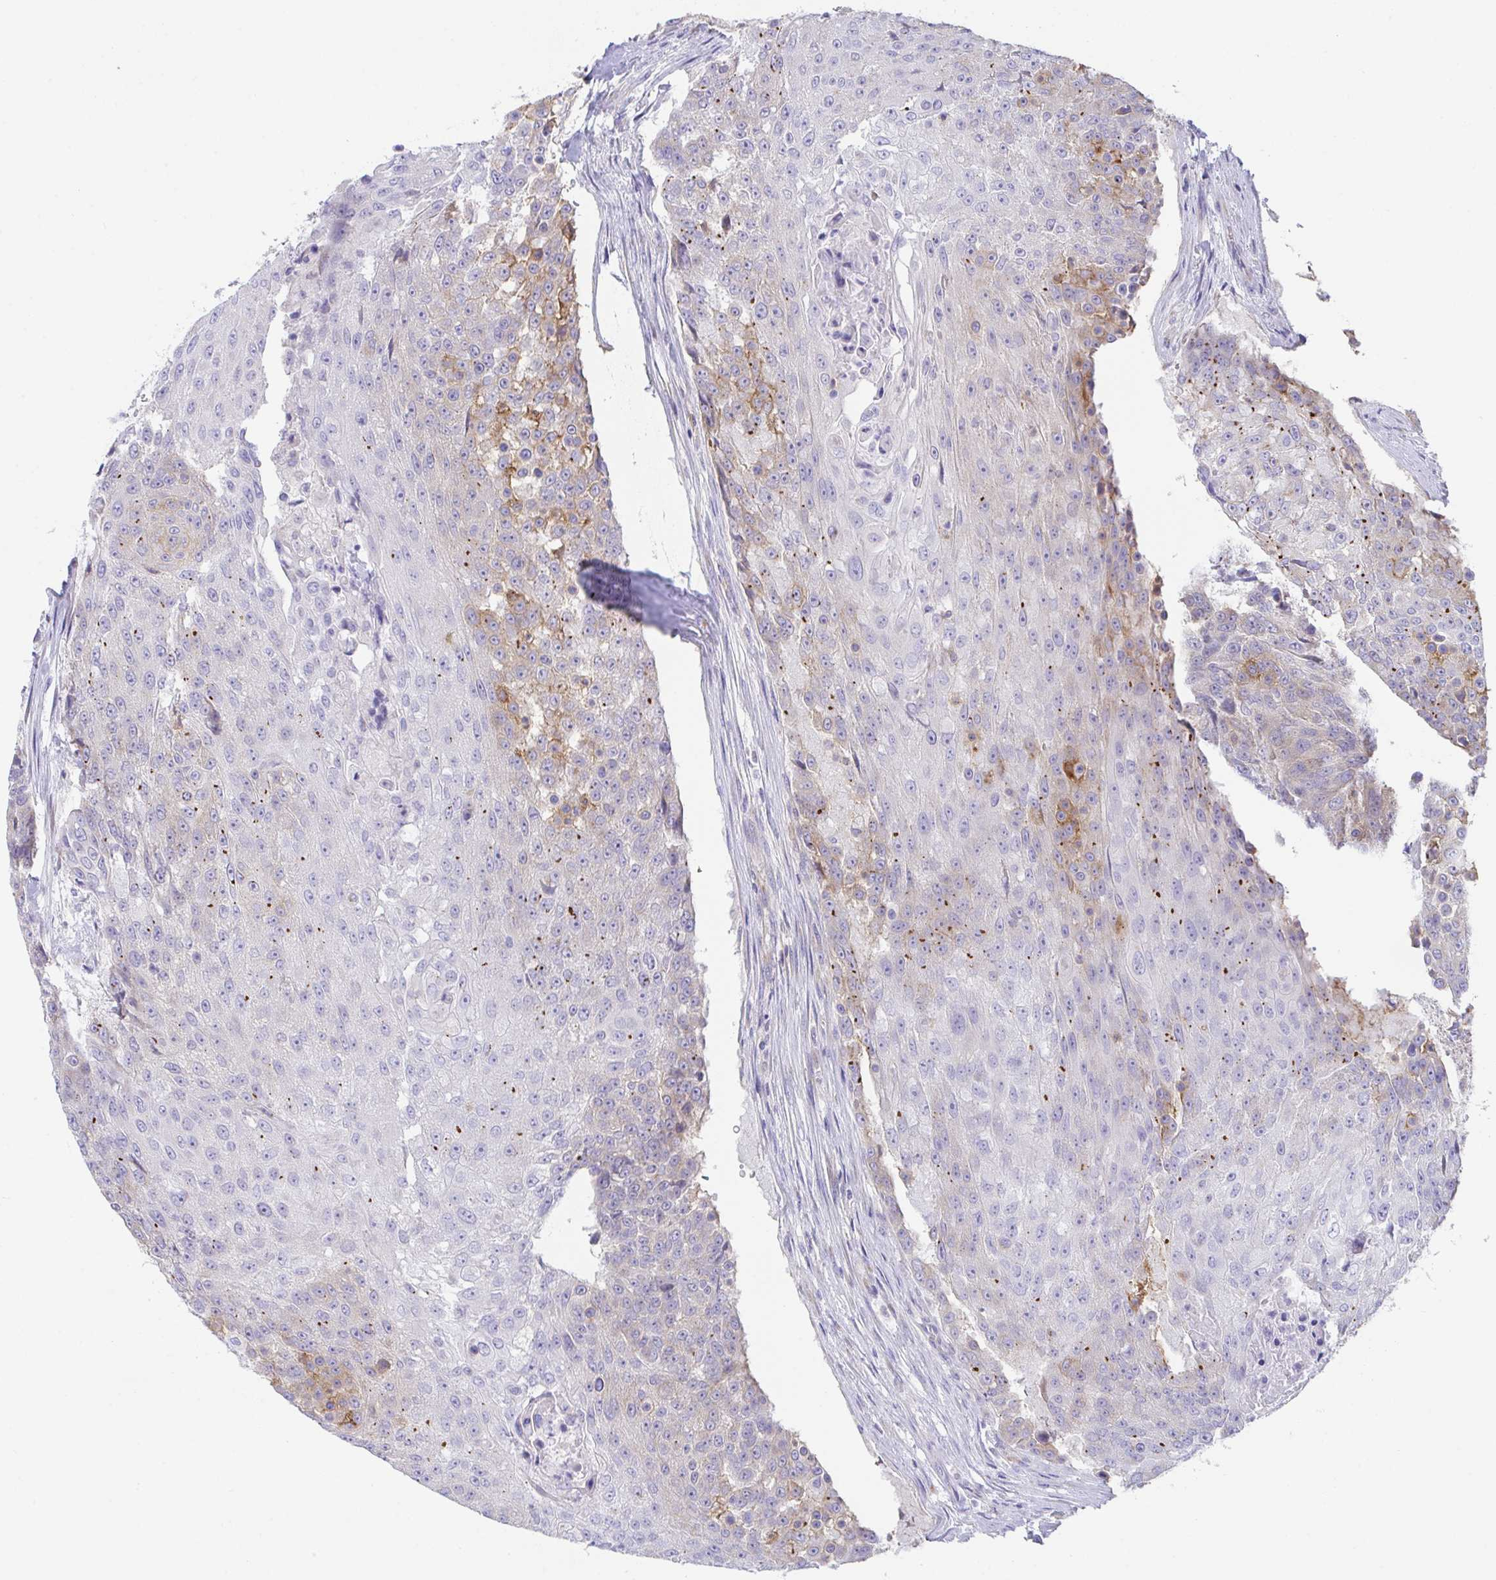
{"staining": {"intensity": "moderate", "quantity": "<25%", "location": "cytoplasmic/membranous"}, "tissue": "urothelial cancer", "cell_type": "Tumor cells", "image_type": "cancer", "snomed": [{"axis": "morphology", "description": "Urothelial carcinoma, High grade"}, {"axis": "topography", "description": "Urinary bladder"}], "caption": "A brown stain labels moderate cytoplasmic/membranous expression of a protein in high-grade urothelial carcinoma tumor cells. The protein is stained brown, and the nuclei are stained in blue (DAB (3,3'-diaminobenzidine) IHC with brightfield microscopy, high magnification).", "gene": "MIA3", "patient": {"sex": "female", "age": 63}}